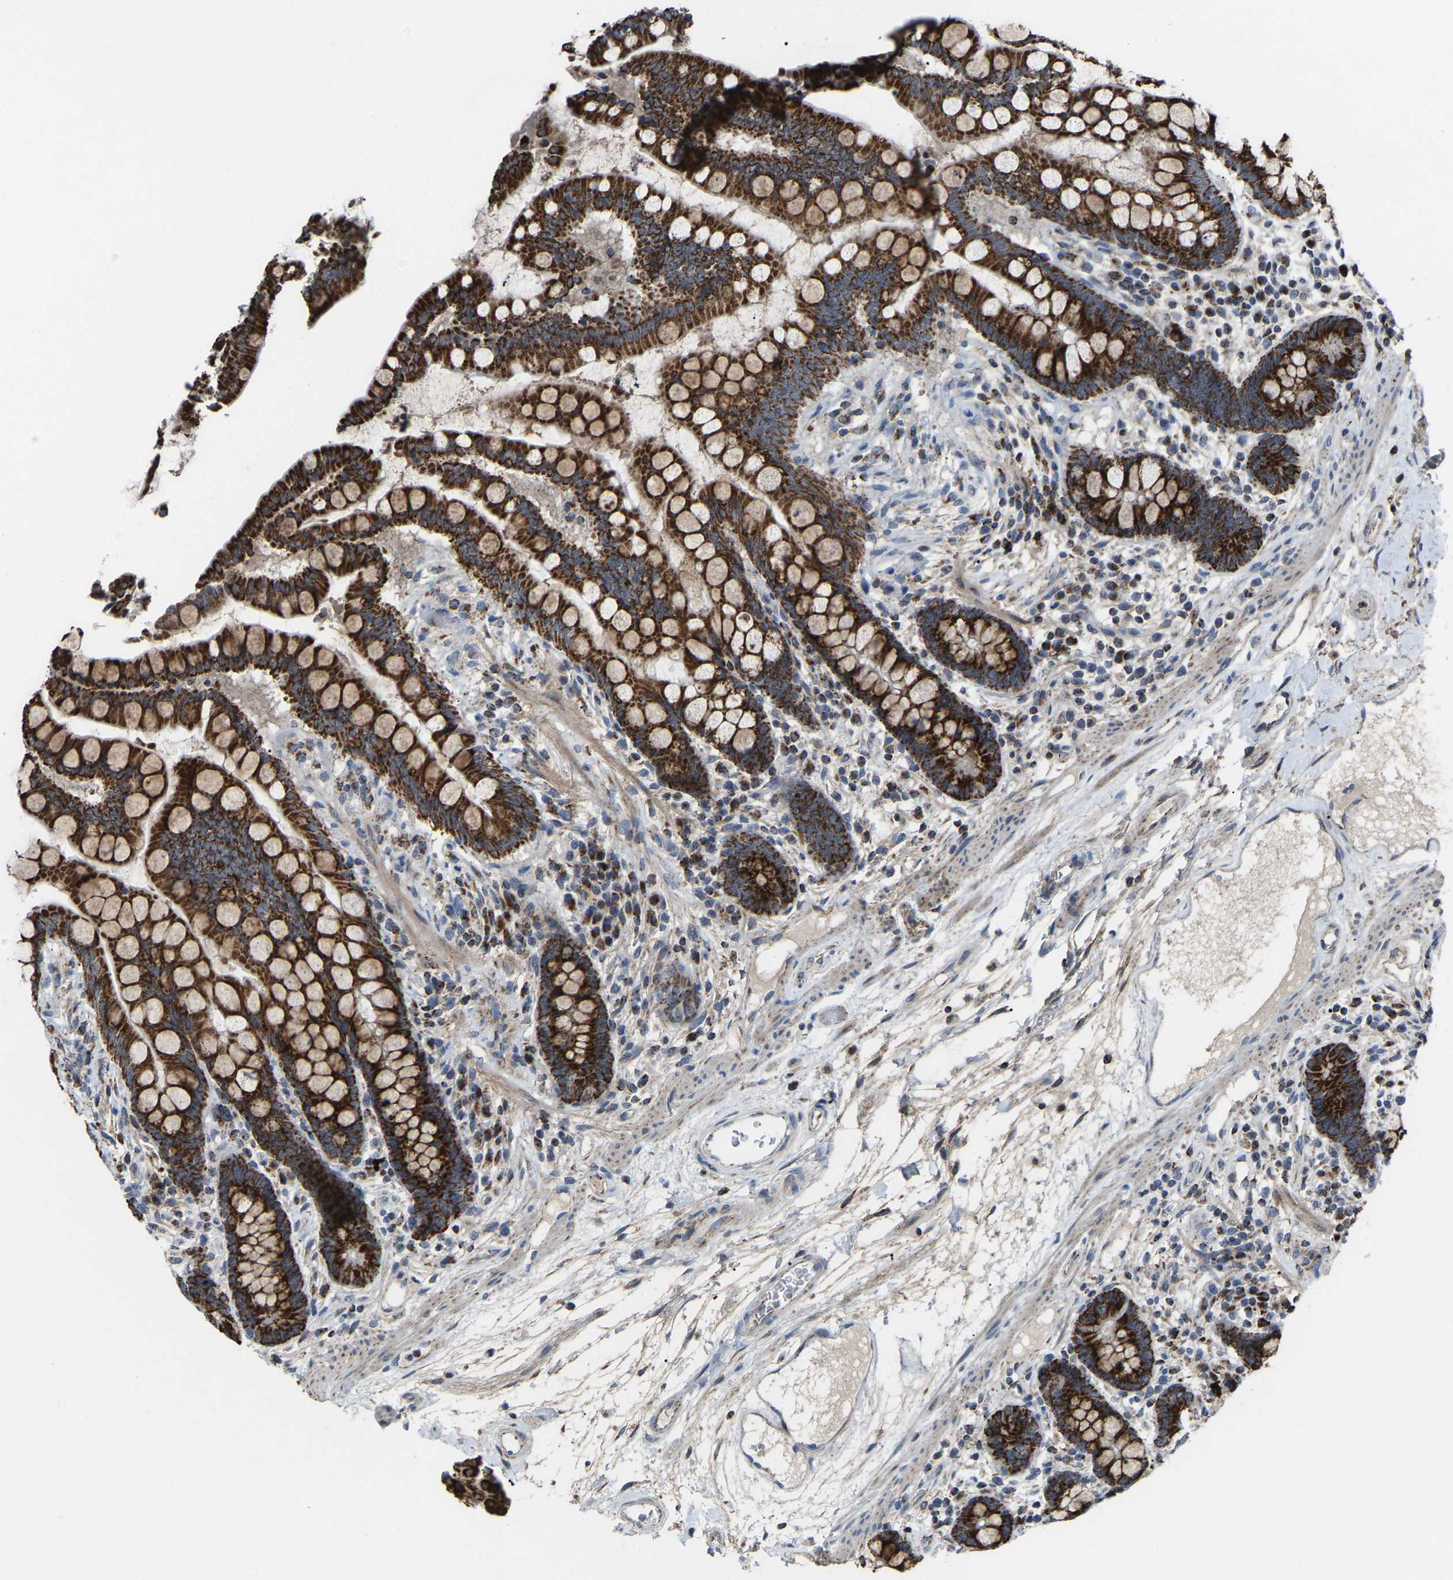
{"staining": {"intensity": "weak", "quantity": ">75%", "location": "cytoplasmic/membranous"}, "tissue": "colon", "cell_type": "Endothelial cells", "image_type": "normal", "snomed": [{"axis": "morphology", "description": "Normal tissue, NOS"}, {"axis": "topography", "description": "Colon"}], "caption": "This image demonstrates immunohistochemistry staining of benign human colon, with low weak cytoplasmic/membranous positivity in about >75% of endothelial cells.", "gene": "CANT1", "patient": {"sex": "male", "age": 73}}